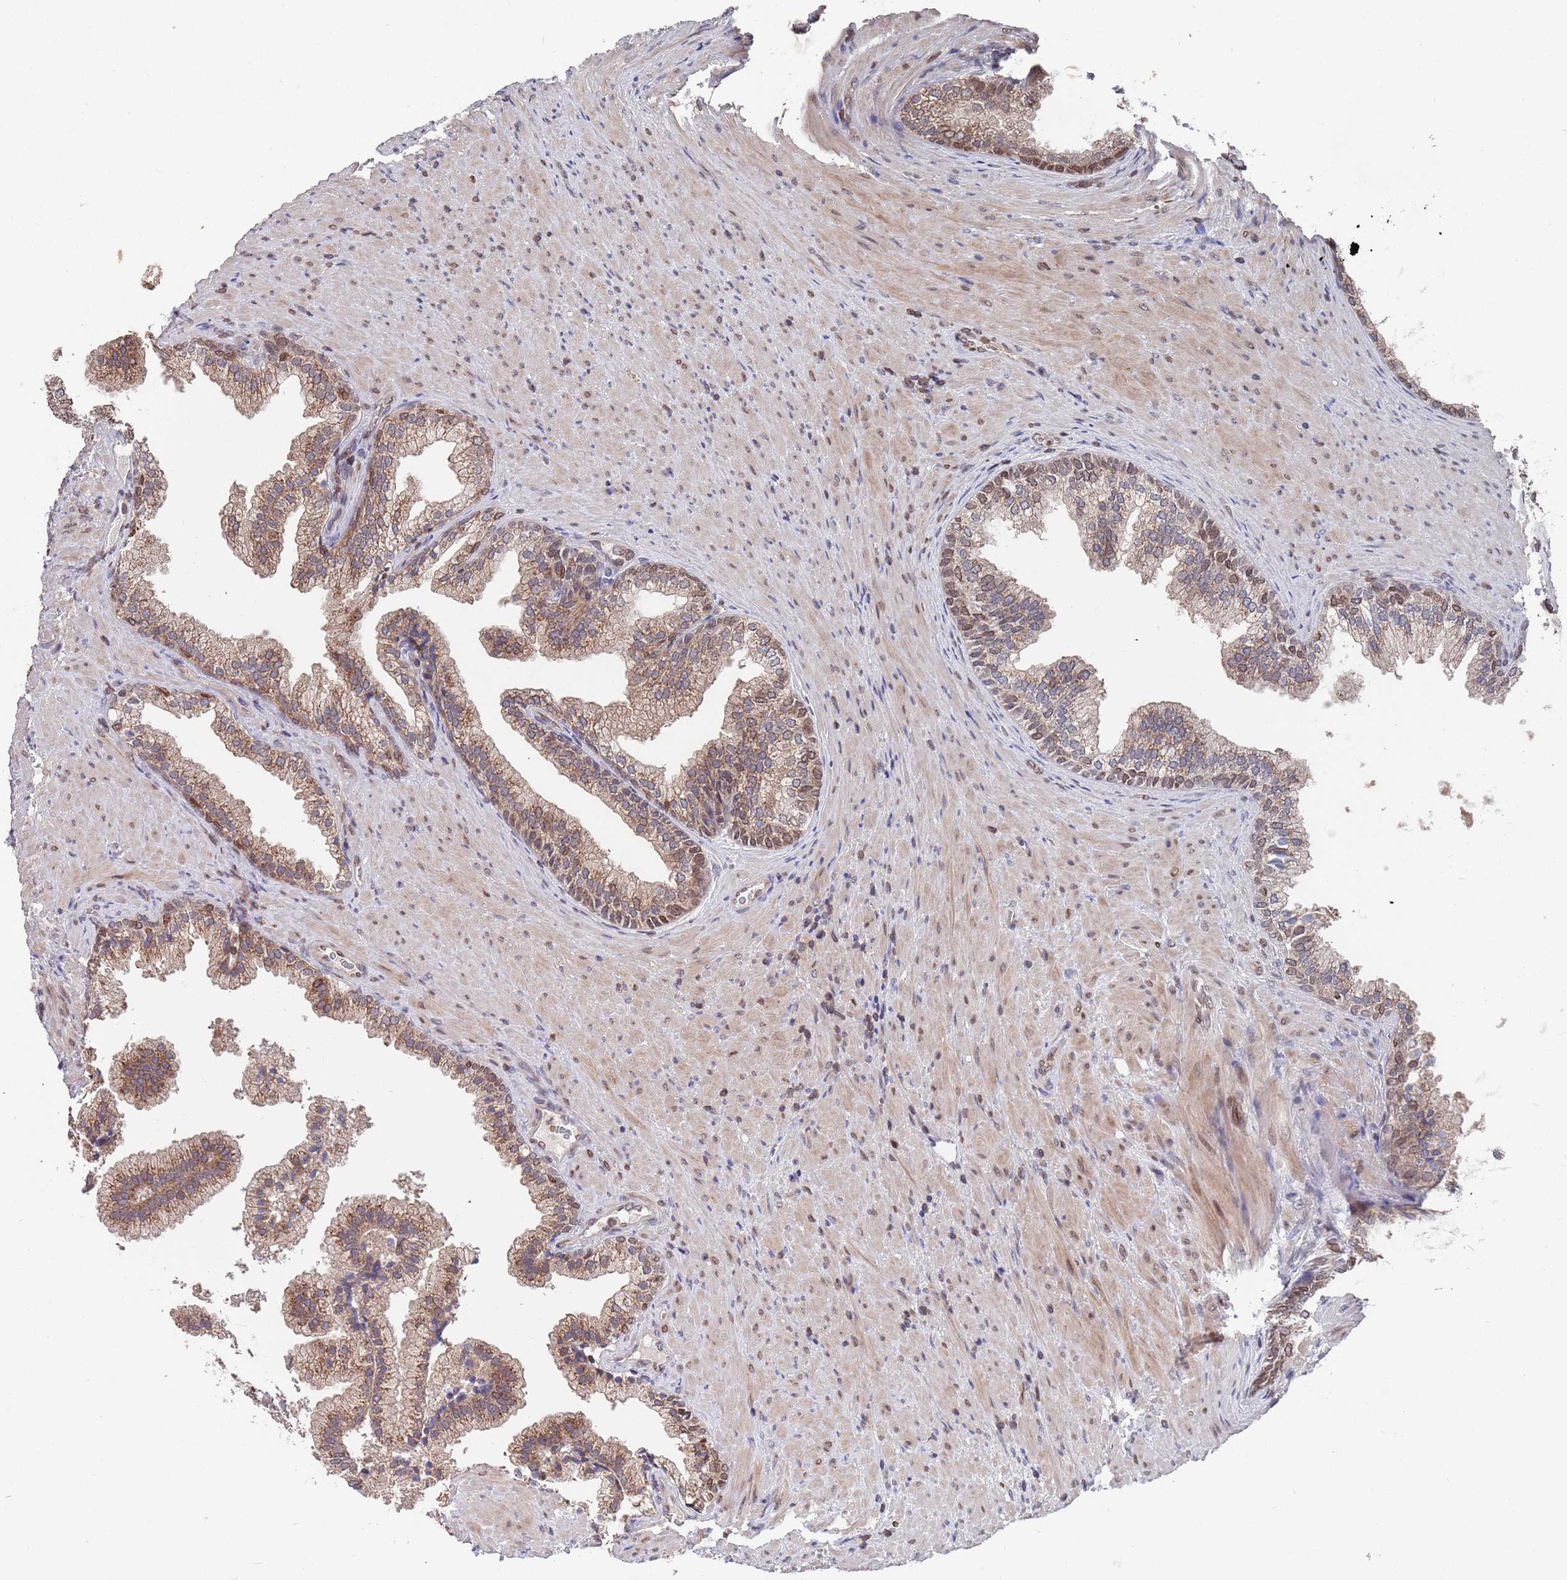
{"staining": {"intensity": "moderate", "quantity": "25%-75%", "location": "cytoplasmic/membranous"}, "tissue": "prostate", "cell_type": "Glandular cells", "image_type": "normal", "snomed": [{"axis": "morphology", "description": "Normal tissue, NOS"}, {"axis": "topography", "description": "Prostate"}], "caption": "DAB immunohistochemical staining of benign human prostate displays moderate cytoplasmic/membranous protein staining in about 25%-75% of glandular cells. Using DAB (brown) and hematoxylin (blue) stains, captured at high magnification using brightfield microscopy.", "gene": "SDHAF3", "patient": {"sex": "male", "age": 76}}